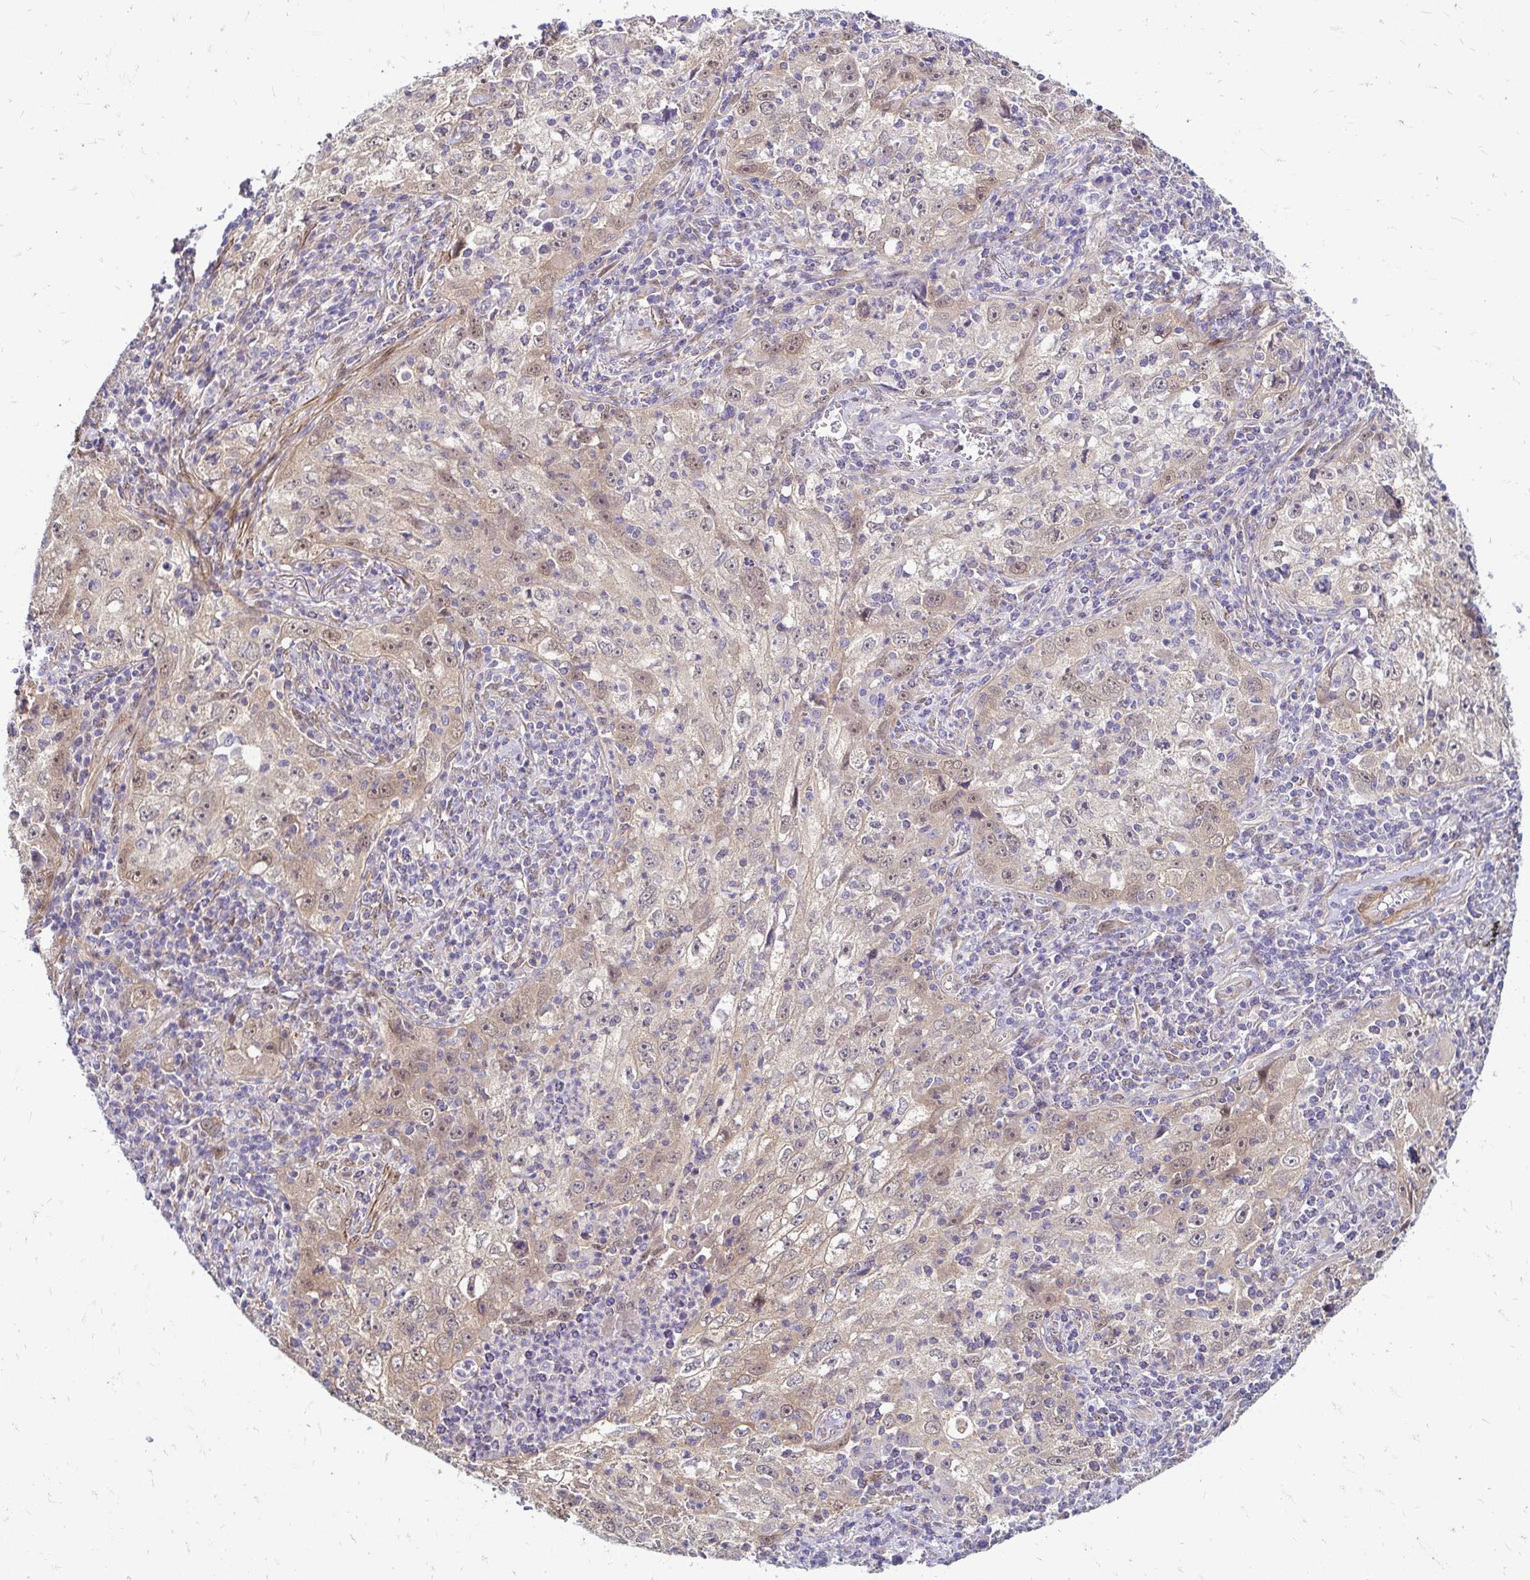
{"staining": {"intensity": "weak", "quantity": "25%-75%", "location": "cytoplasmic/membranous,nuclear"}, "tissue": "lung cancer", "cell_type": "Tumor cells", "image_type": "cancer", "snomed": [{"axis": "morphology", "description": "Squamous cell carcinoma, NOS"}, {"axis": "topography", "description": "Lung"}], "caption": "Weak cytoplasmic/membranous and nuclear staining for a protein is present in about 25%-75% of tumor cells of lung cancer (squamous cell carcinoma) using immunohistochemistry.", "gene": "YAP1", "patient": {"sex": "male", "age": 71}}